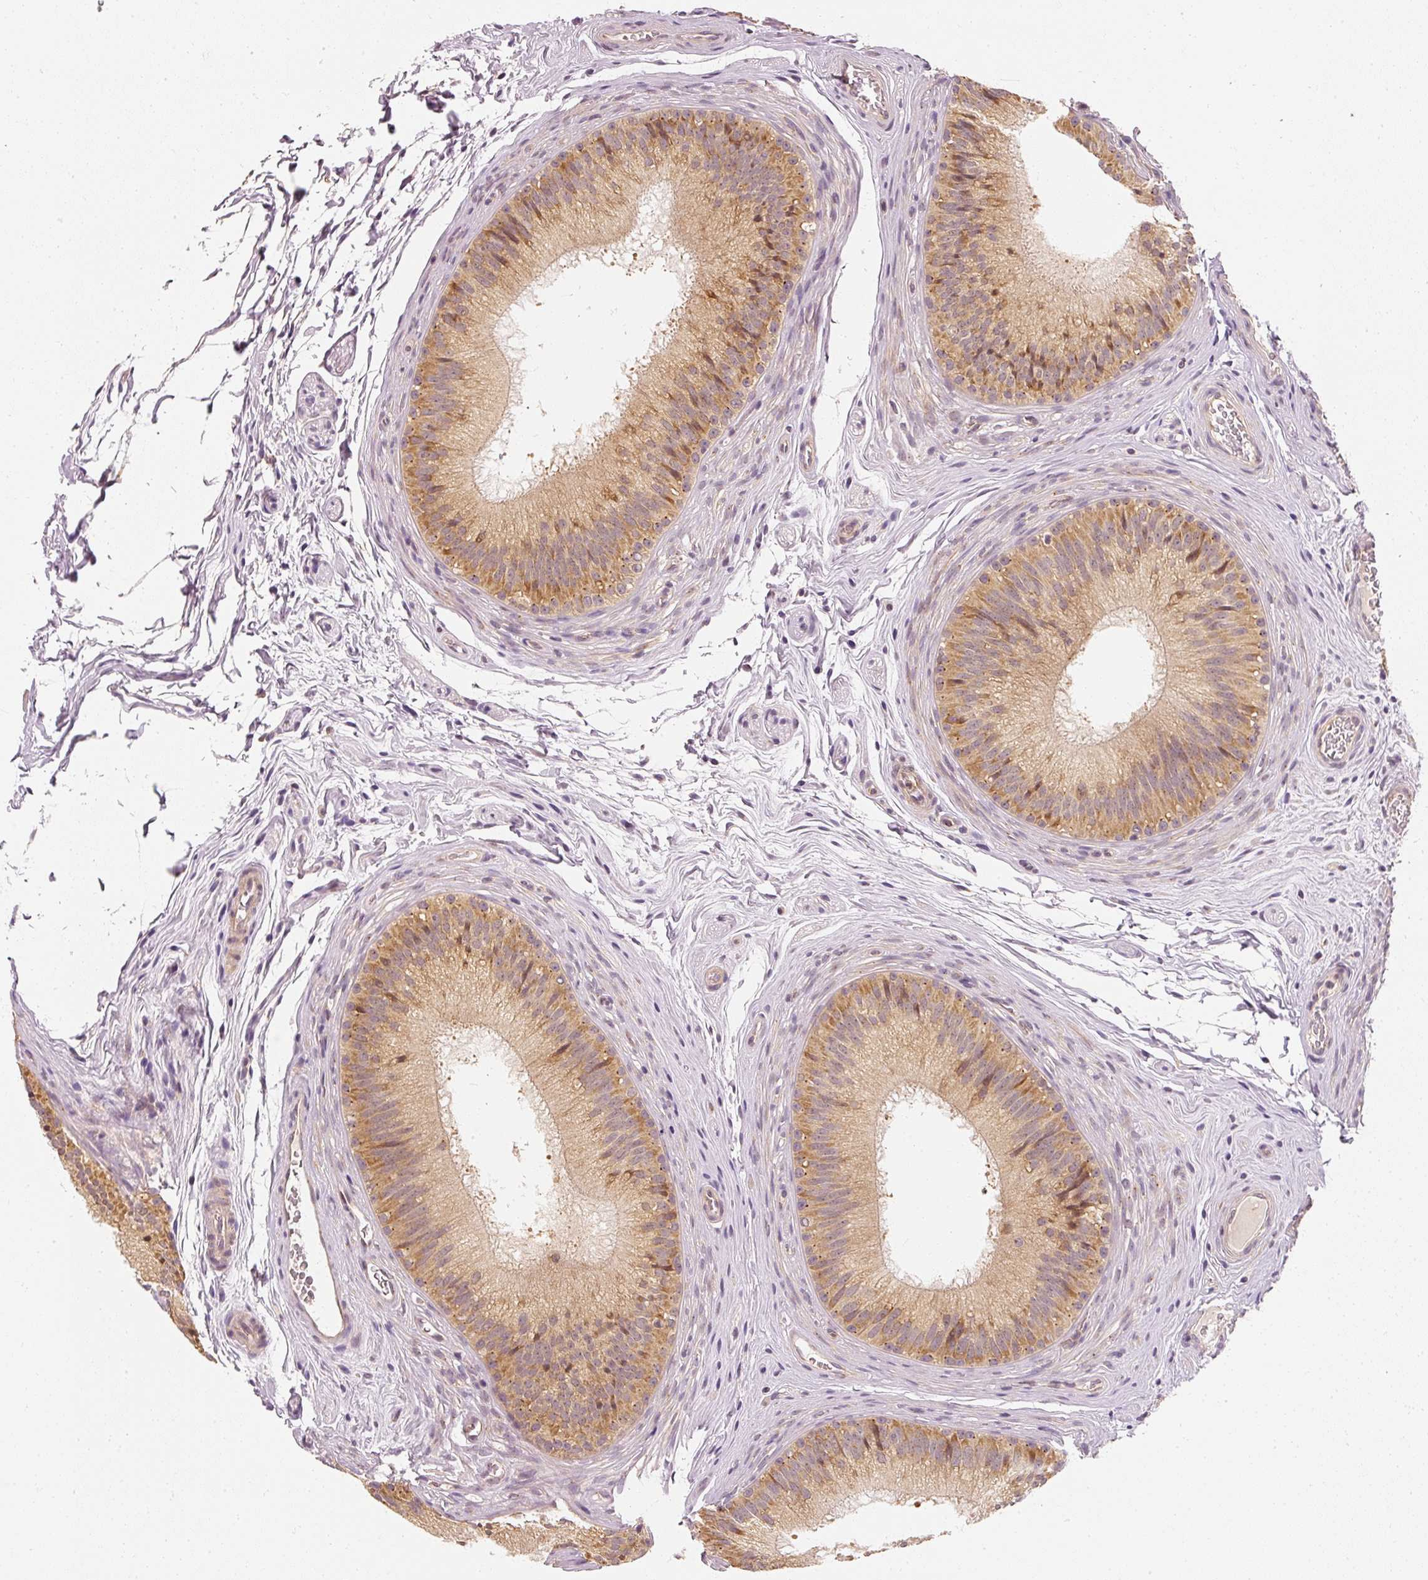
{"staining": {"intensity": "strong", "quantity": ">75%", "location": "cytoplasmic/membranous"}, "tissue": "epididymis", "cell_type": "Glandular cells", "image_type": "normal", "snomed": [{"axis": "morphology", "description": "Normal tissue, NOS"}, {"axis": "topography", "description": "Epididymis"}], "caption": "Benign epididymis displays strong cytoplasmic/membranous staining in approximately >75% of glandular cells, visualized by immunohistochemistry.", "gene": "EEF1A1", "patient": {"sex": "male", "age": 24}}